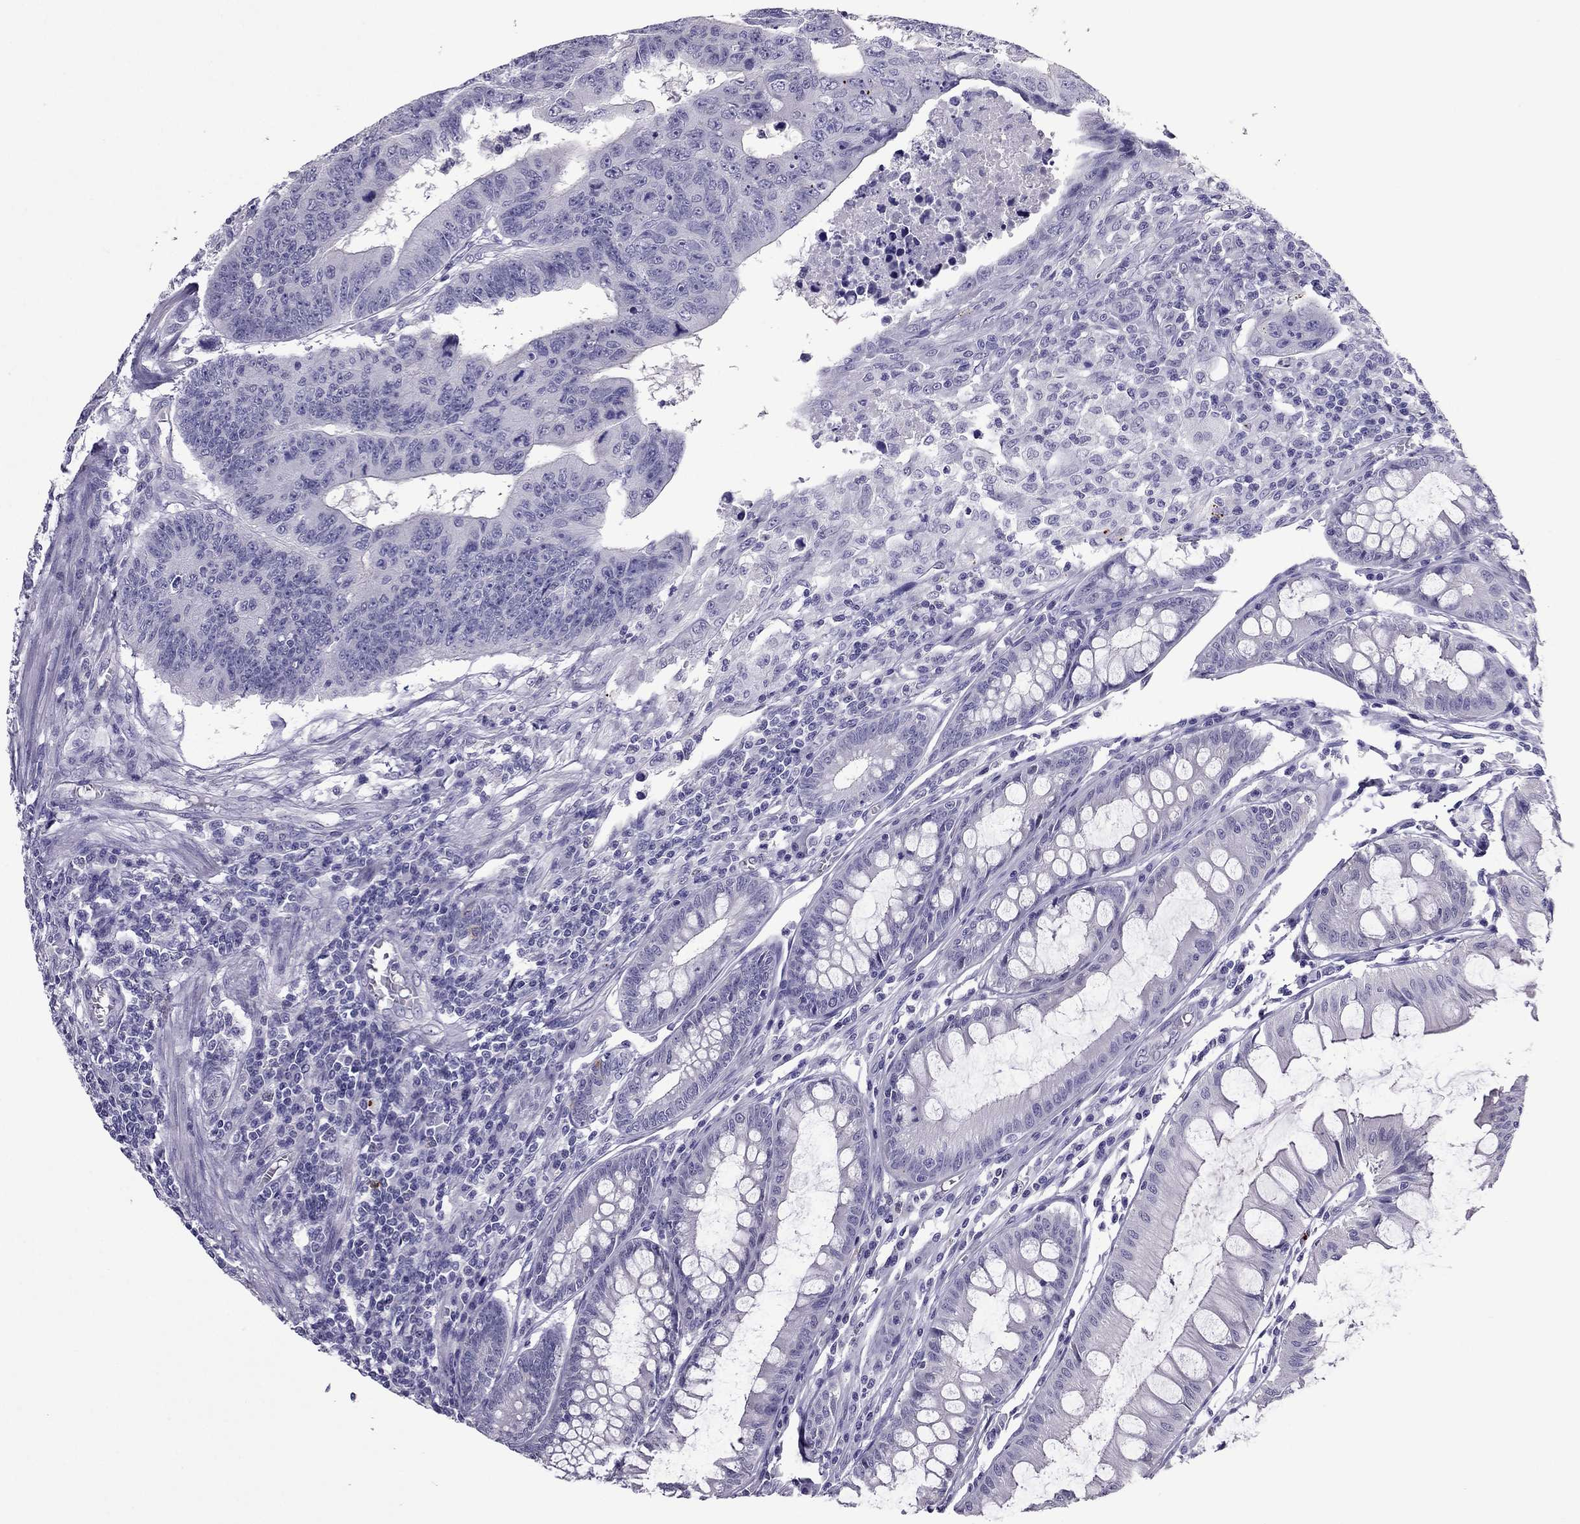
{"staining": {"intensity": "negative", "quantity": "none", "location": "none"}, "tissue": "colorectal cancer", "cell_type": "Tumor cells", "image_type": "cancer", "snomed": [{"axis": "morphology", "description": "Adenocarcinoma, NOS"}, {"axis": "topography", "description": "Rectum"}], "caption": "A photomicrograph of colorectal cancer (adenocarcinoma) stained for a protein displays no brown staining in tumor cells.", "gene": "PDE6A", "patient": {"sex": "female", "age": 85}}